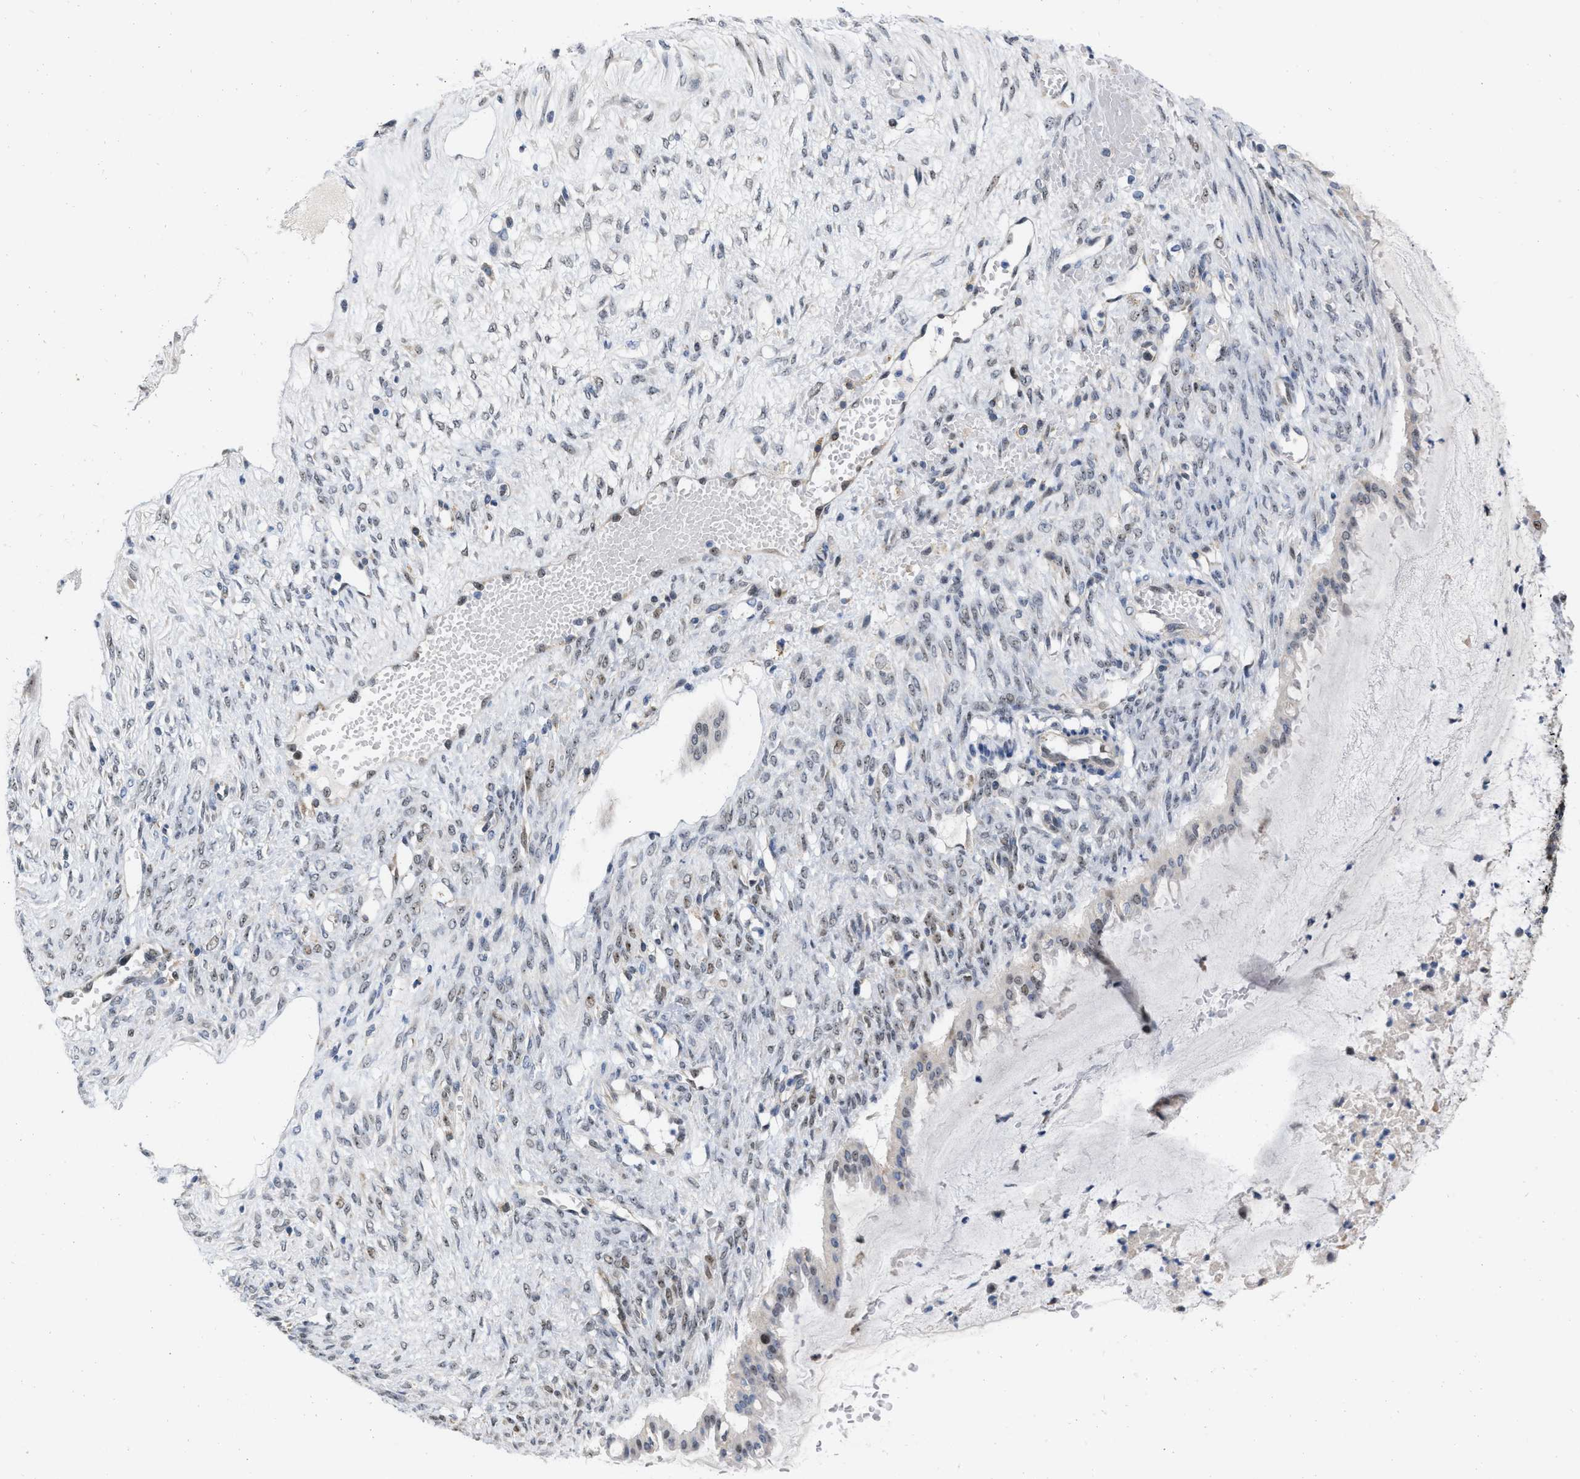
{"staining": {"intensity": "weak", "quantity": "<25%", "location": "nuclear"}, "tissue": "ovarian cancer", "cell_type": "Tumor cells", "image_type": "cancer", "snomed": [{"axis": "morphology", "description": "Cystadenocarcinoma, mucinous, NOS"}, {"axis": "topography", "description": "Ovary"}], "caption": "Immunohistochemistry histopathology image of human ovarian cancer stained for a protein (brown), which shows no positivity in tumor cells. (DAB immunohistochemistry visualized using brightfield microscopy, high magnification).", "gene": "ELAC2", "patient": {"sex": "female", "age": 73}}